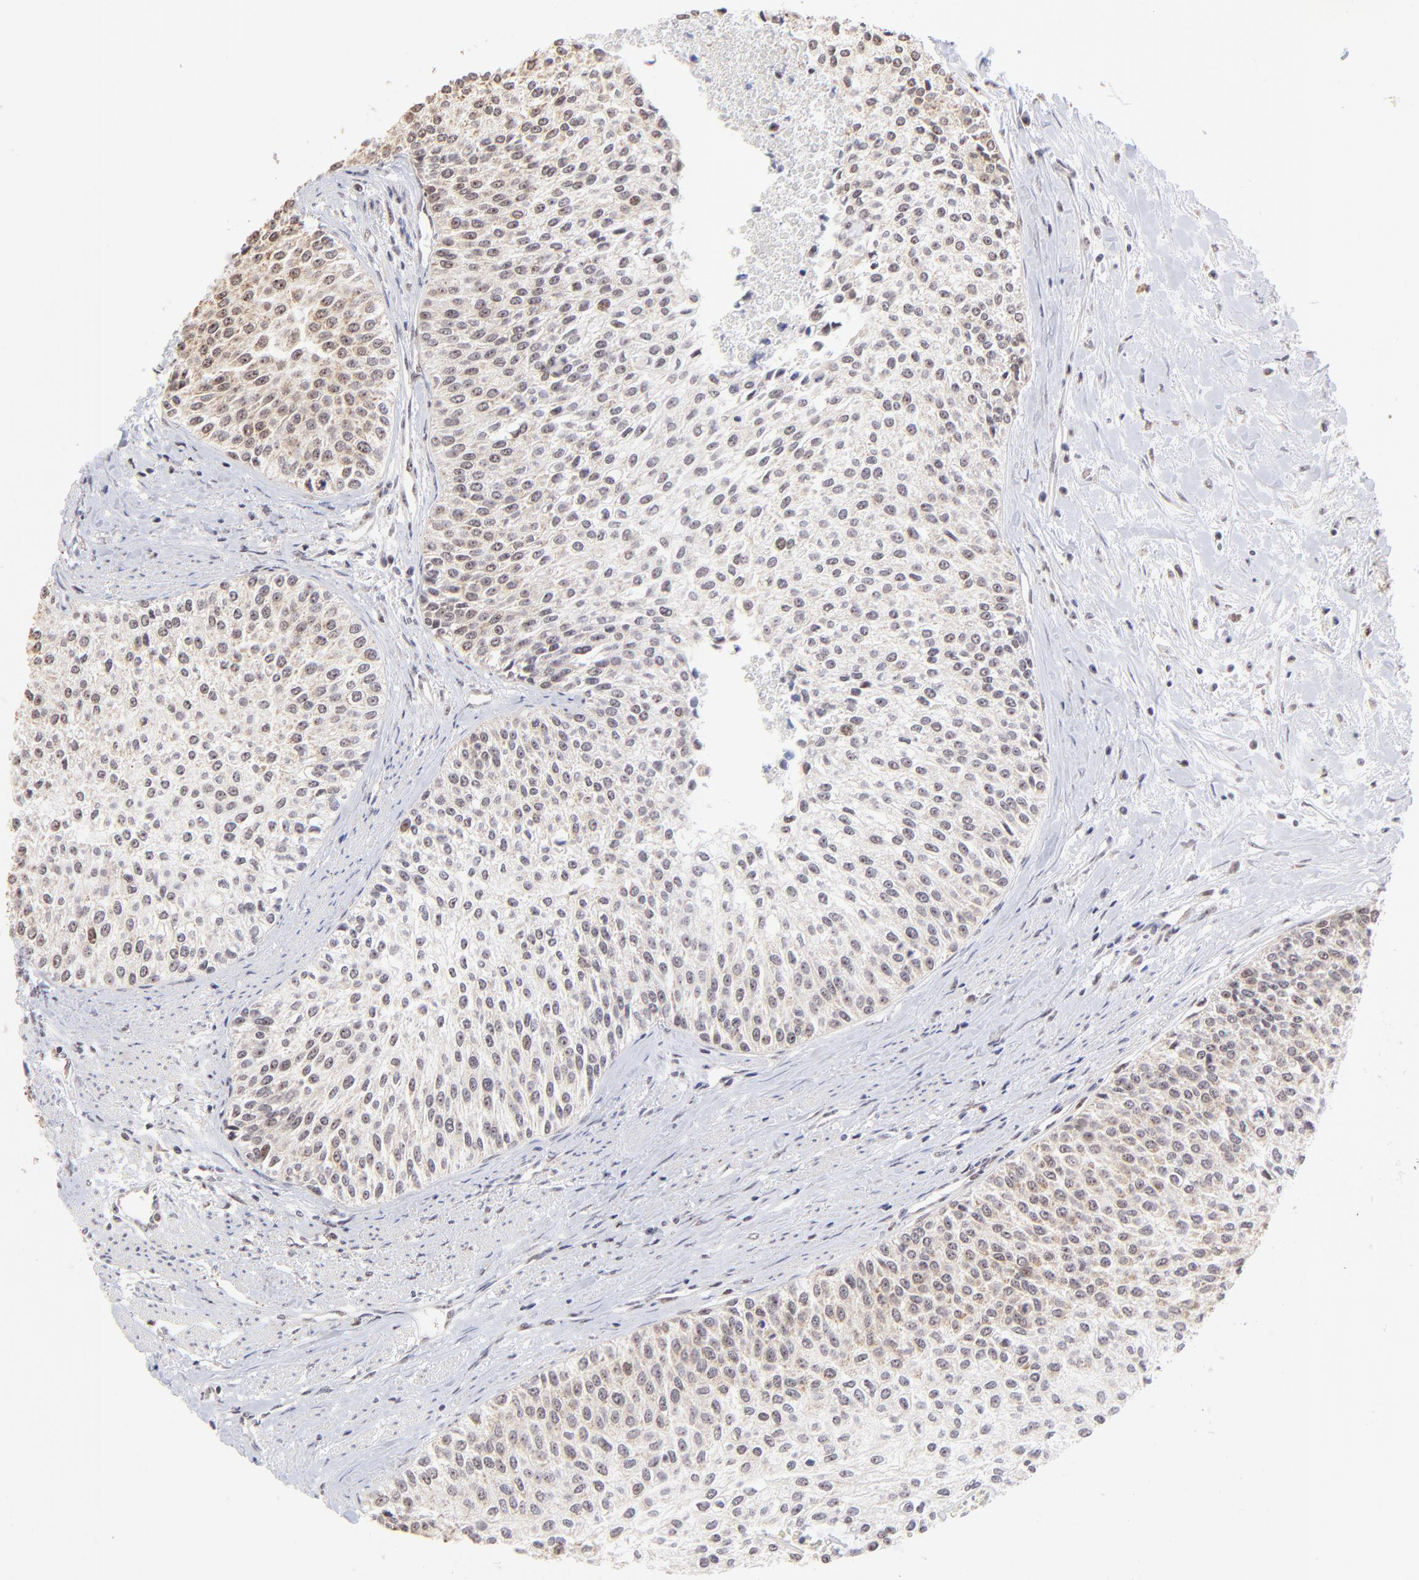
{"staining": {"intensity": "moderate", "quantity": "25%-75%", "location": "cytoplasmic/membranous,nuclear"}, "tissue": "urothelial cancer", "cell_type": "Tumor cells", "image_type": "cancer", "snomed": [{"axis": "morphology", "description": "Urothelial carcinoma, Low grade"}, {"axis": "topography", "description": "Urinary bladder"}], "caption": "The image exhibits staining of urothelial cancer, revealing moderate cytoplasmic/membranous and nuclear protein expression (brown color) within tumor cells.", "gene": "ZNF670", "patient": {"sex": "female", "age": 73}}